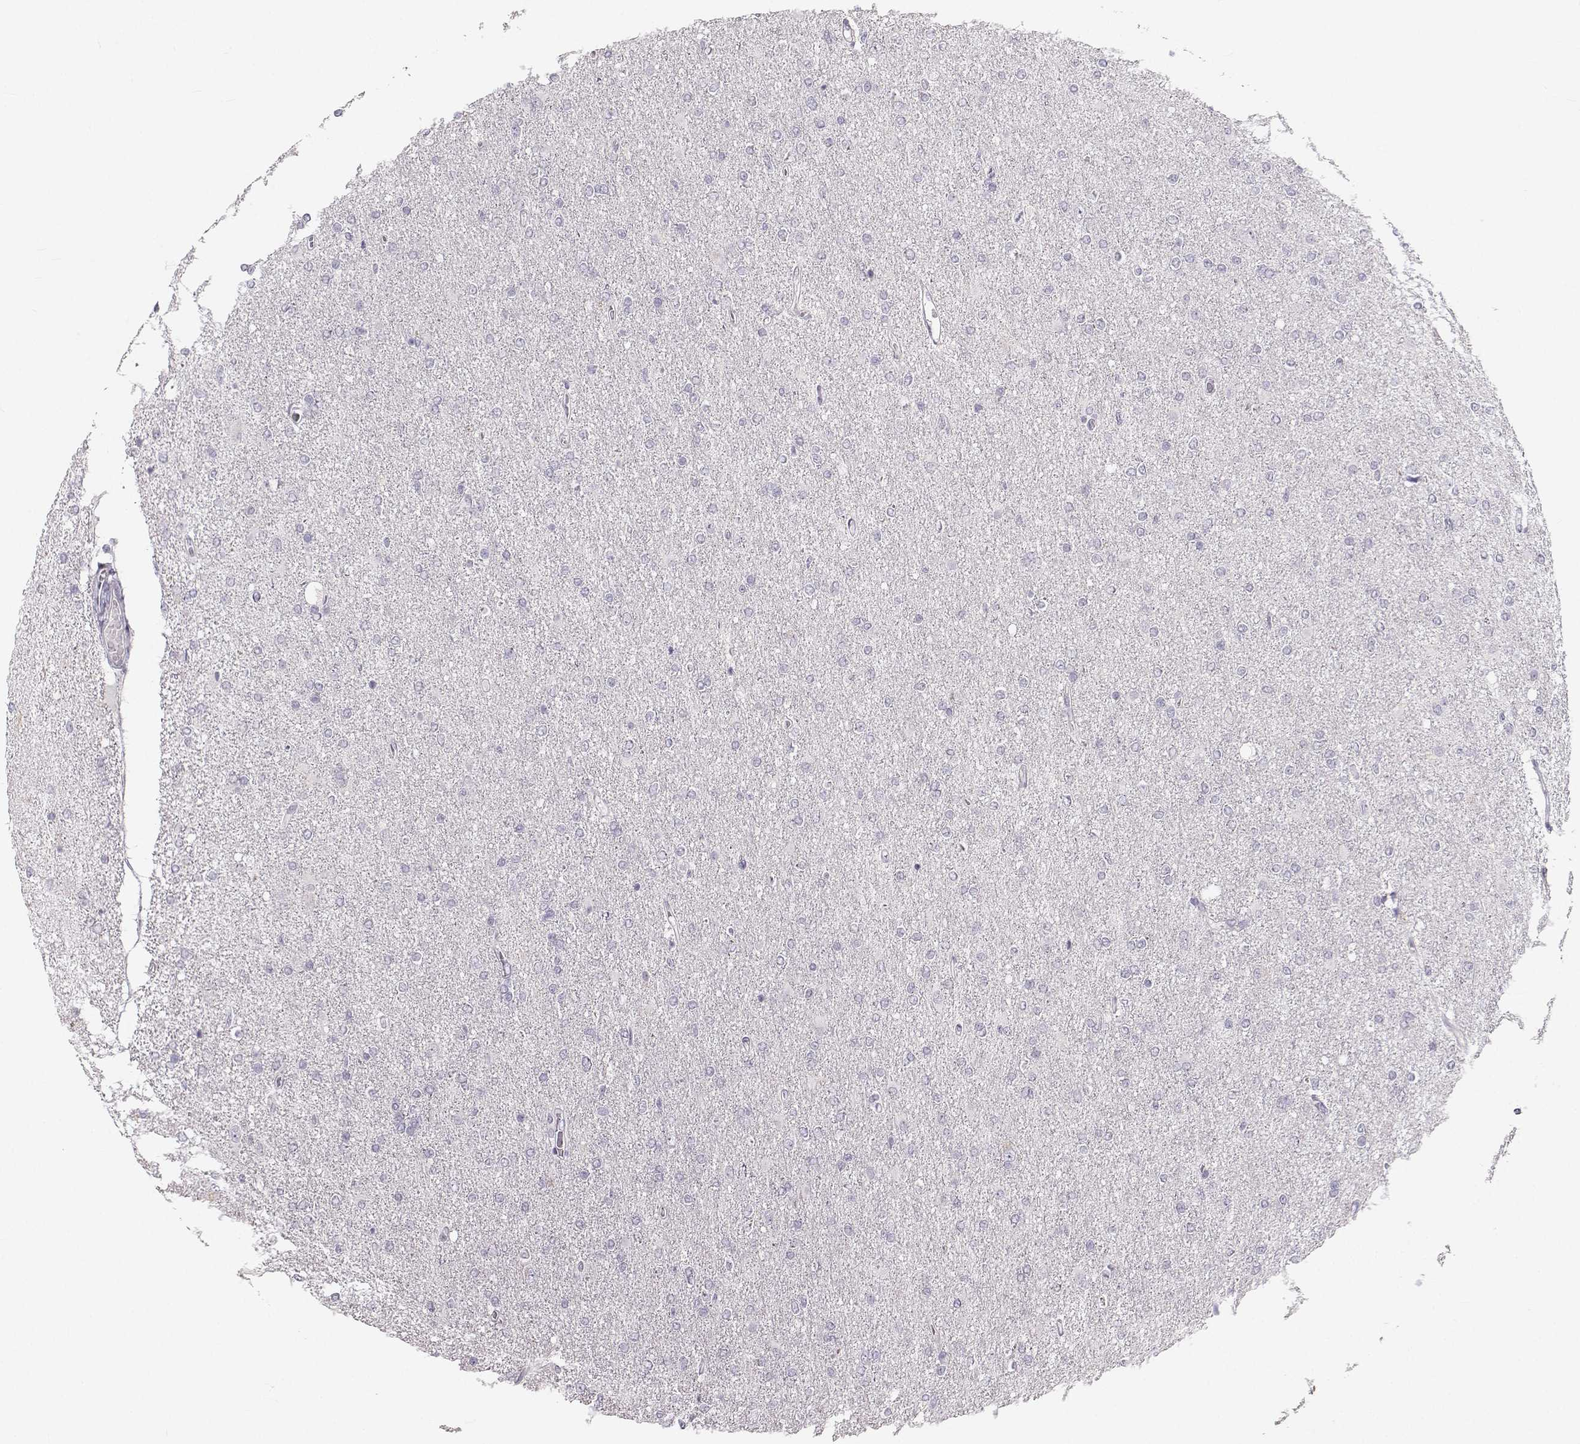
{"staining": {"intensity": "negative", "quantity": "none", "location": "none"}, "tissue": "glioma", "cell_type": "Tumor cells", "image_type": "cancer", "snomed": [{"axis": "morphology", "description": "Glioma, malignant, High grade"}, {"axis": "topography", "description": "Cerebral cortex"}], "caption": "This is an IHC histopathology image of human malignant glioma (high-grade). There is no positivity in tumor cells.", "gene": "OIP5", "patient": {"sex": "male", "age": 70}}